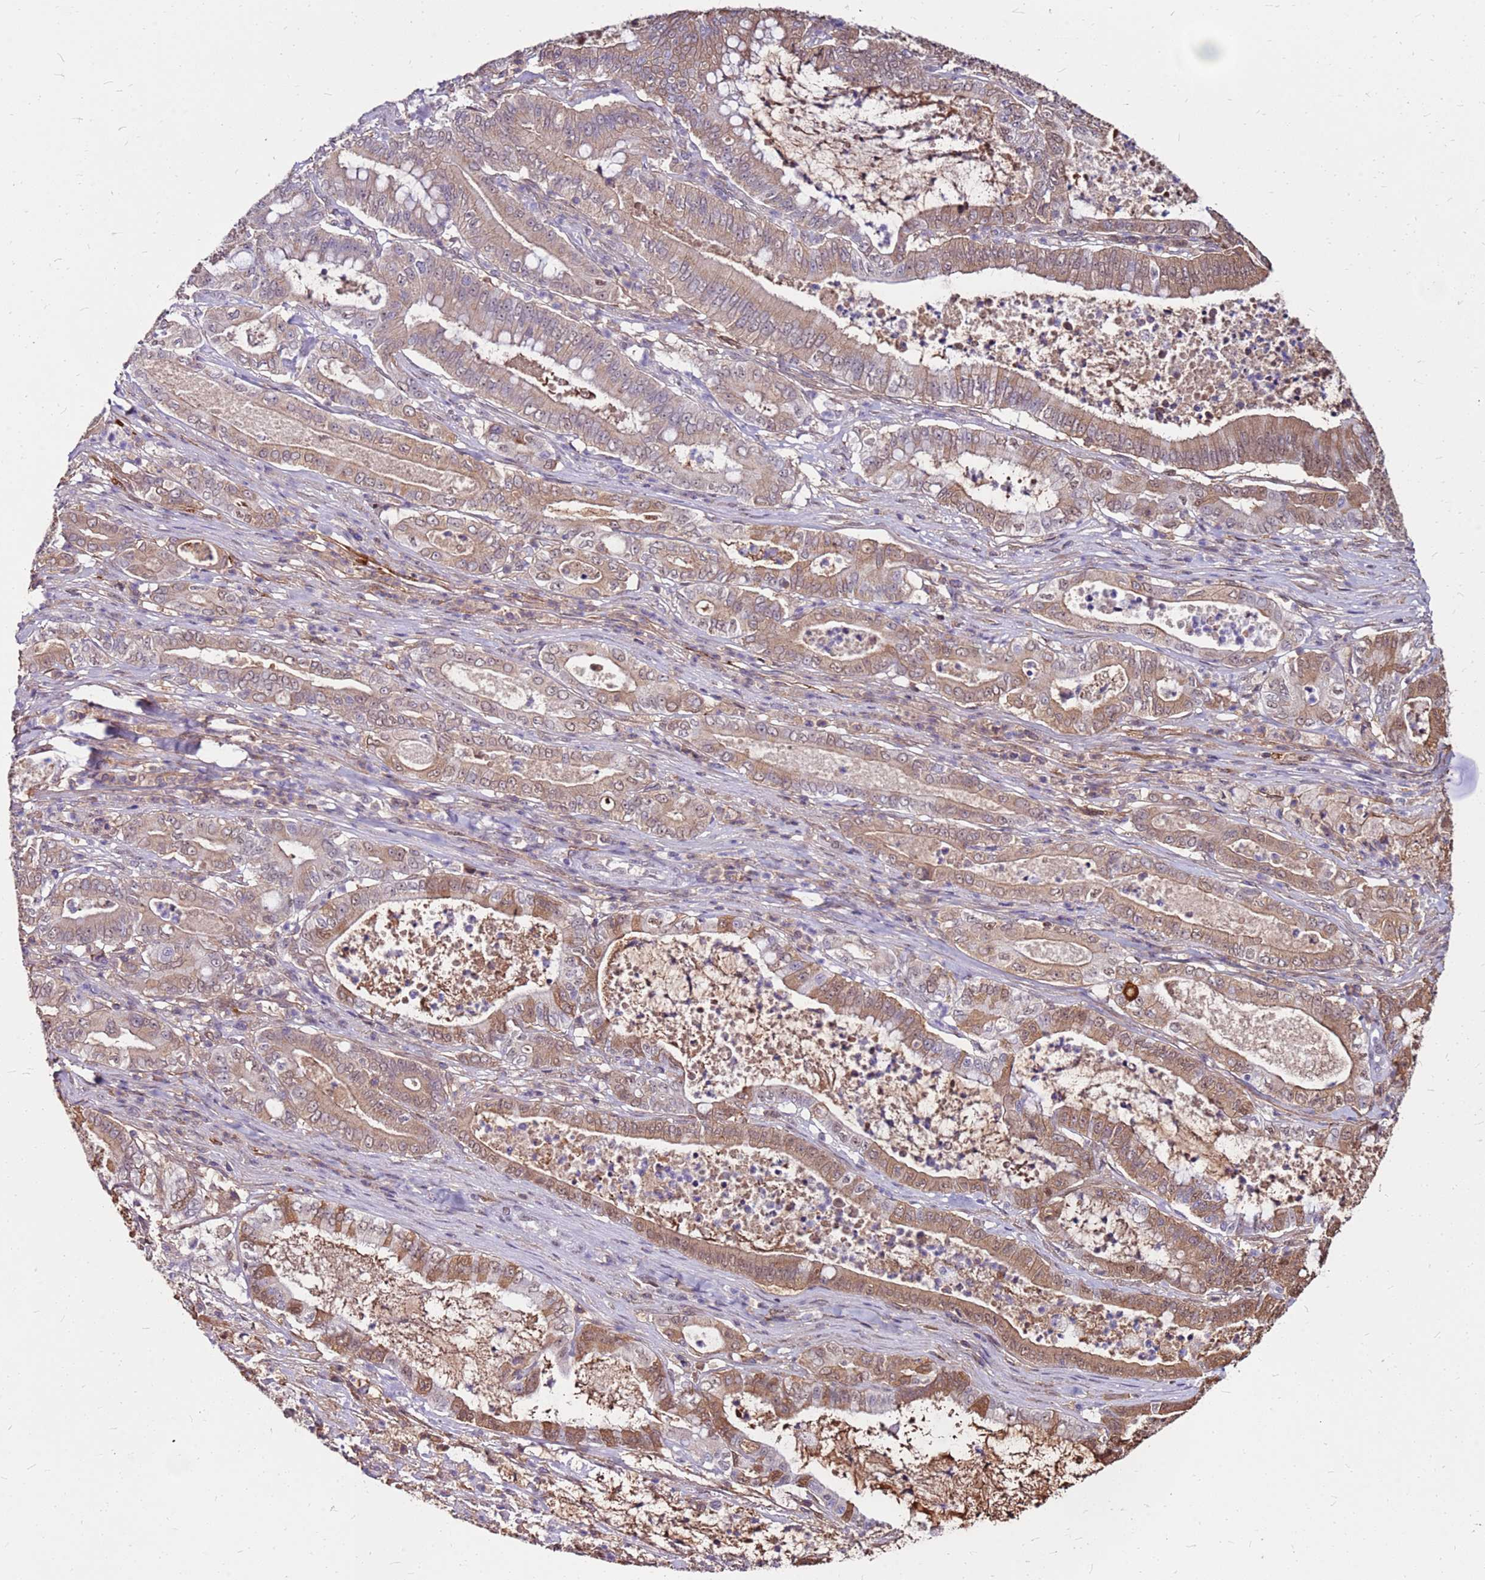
{"staining": {"intensity": "moderate", "quantity": "25%-75%", "location": "cytoplasmic/membranous,nuclear"}, "tissue": "pancreatic cancer", "cell_type": "Tumor cells", "image_type": "cancer", "snomed": [{"axis": "morphology", "description": "Adenocarcinoma, NOS"}, {"axis": "topography", "description": "Pancreas"}], "caption": "Immunohistochemistry (IHC) of human pancreatic adenocarcinoma reveals medium levels of moderate cytoplasmic/membranous and nuclear positivity in about 25%-75% of tumor cells. (DAB = brown stain, brightfield microscopy at high magnification).", "gene": "ALDH1A3", "patient": {"sex": "male", "age": 71}}